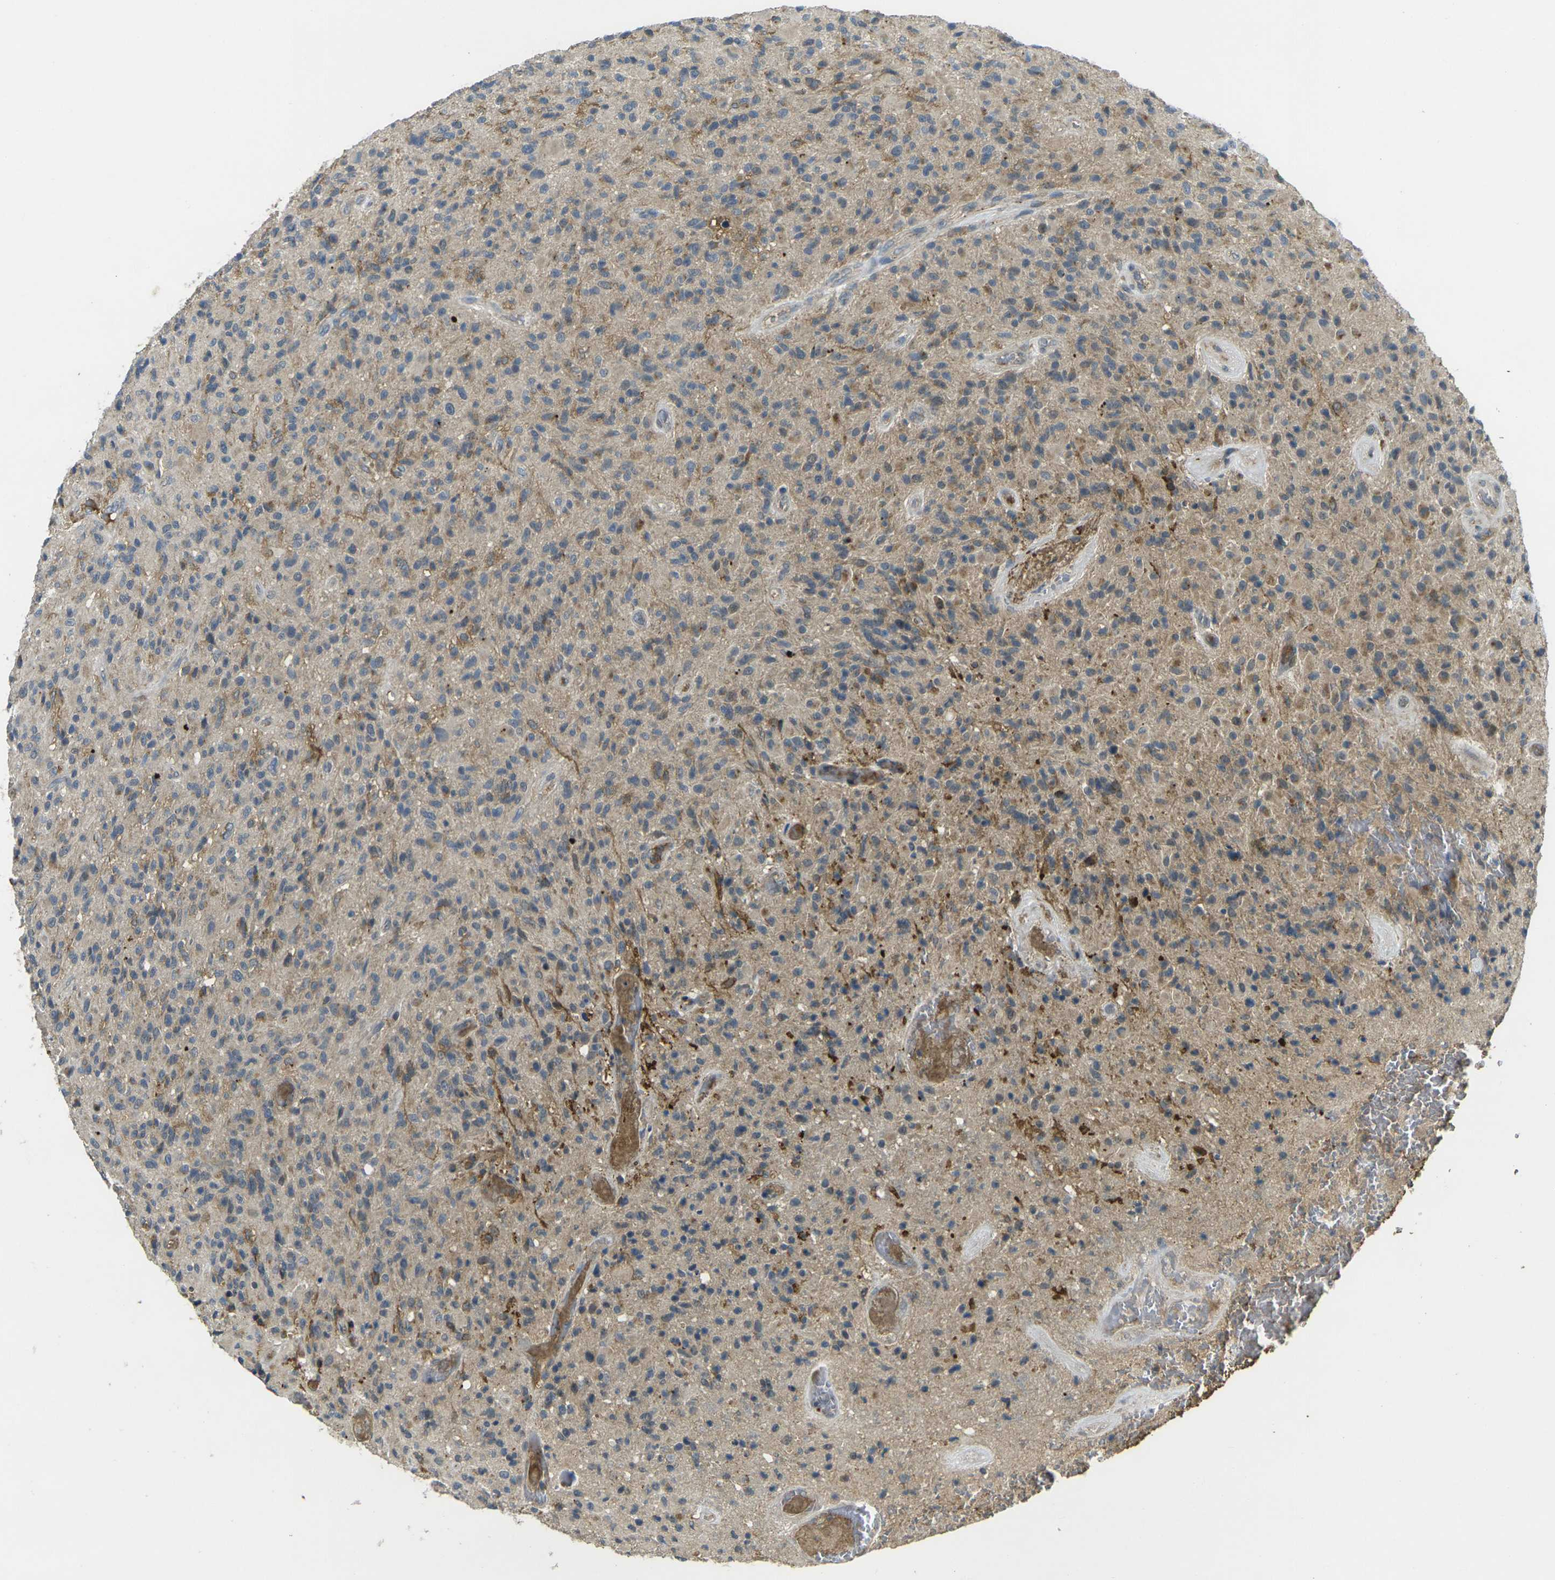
{"staining": {"intensity": "moderate", "quantity": "25%-75%", "location": "cytoplasmic/membranous"}, "tissue": "glioma", "cell_type": "Tumor cells", "image_type": "cancer", "snomed": [{"axis": "morphology", "description": "Glioma, malignant, High grade"}, {"axis": "topography", "description": "Brain"}], "caption": "About 25%-75% of tumor cells in glioma exhibit moderate cytoplasmic/membranous protein positivity as visualized by brown immunohistochemical staining.", "gene": "PIGL", "patient": {"sex": "male", "age": 71}}